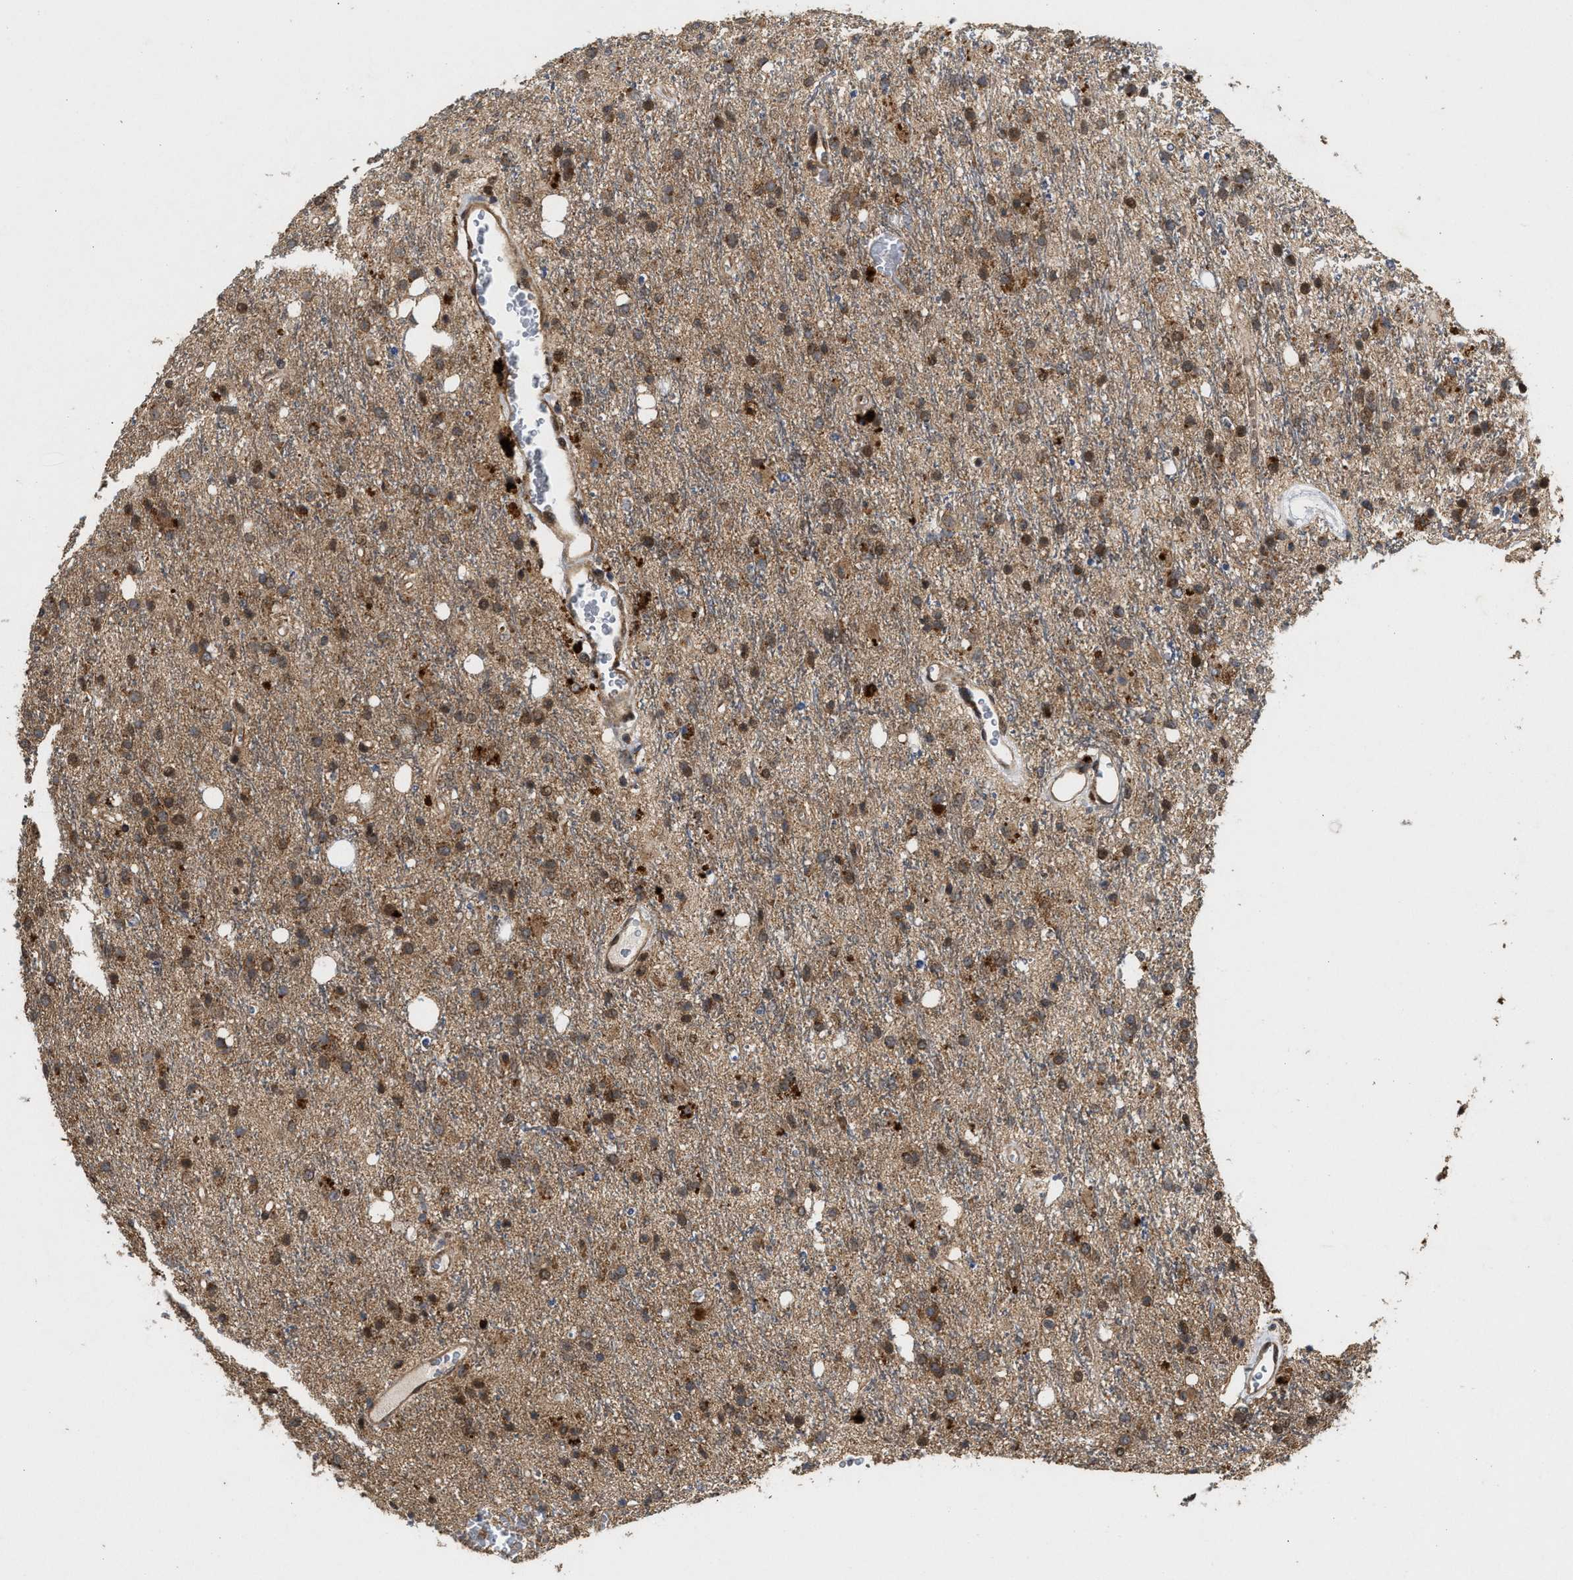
{"staining": {"intensity": "weak", "quantity": ">75%", "location": "cytoplasmic/membranous"}, "tissue": "glioma", "cell_type": "Tumor cells", "image_type": "cancer", "snomed": [{"axis": "morphology", "description": "Glioma, malignant, High grade"}, {"axis": "topography", "description": "Brain"}], "caption": "High-grade glioma (malignant) tissue demonstrates weak cytoplasmic/membranous positivity in about >75% of tumor cells, visualized by immunohistochemistry.", "gene": "CFLAR", "patient": {"sex": "male", "age": 47}}